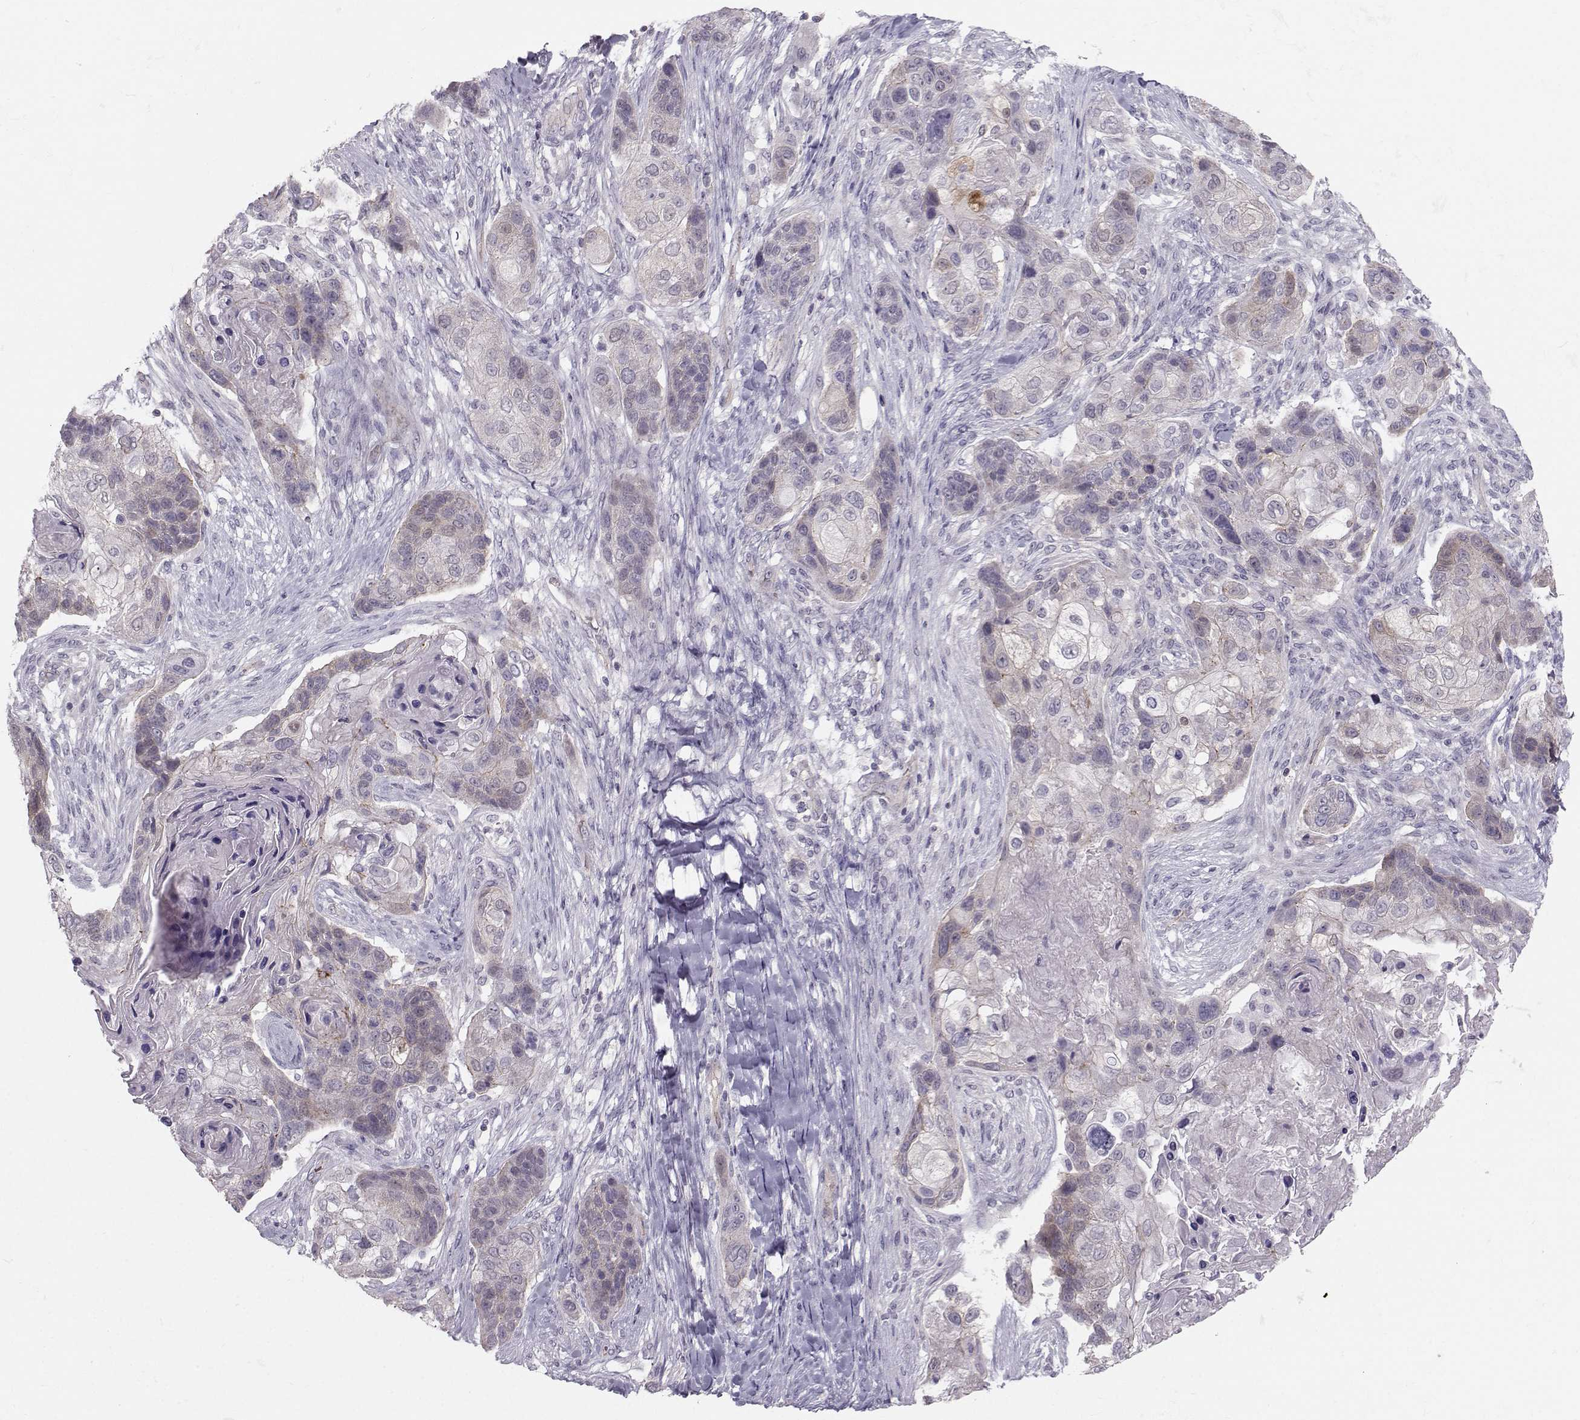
{"staining": {"intensity": "weak", "quantity": "<25%", "location": "cytoplasmic/membranous"}, "tissue": "lung cancer", "cell_type": "Tumor cells", "image_type": "cancer", "snomed": [{"axis": "morphology", "description": "Squamous cell carcinoma, NOS"}, {"axis": "topography", "description": "Lung"}], "caption": "DAB immunohistochemical staining of human lung cancer (squamous cell carcinoma) demonstrates no significant positivity in tumor cells. (DAB IHC, high magnification).", "gene": "MAST1", "patient": {"sex": "male", "age": 69}}